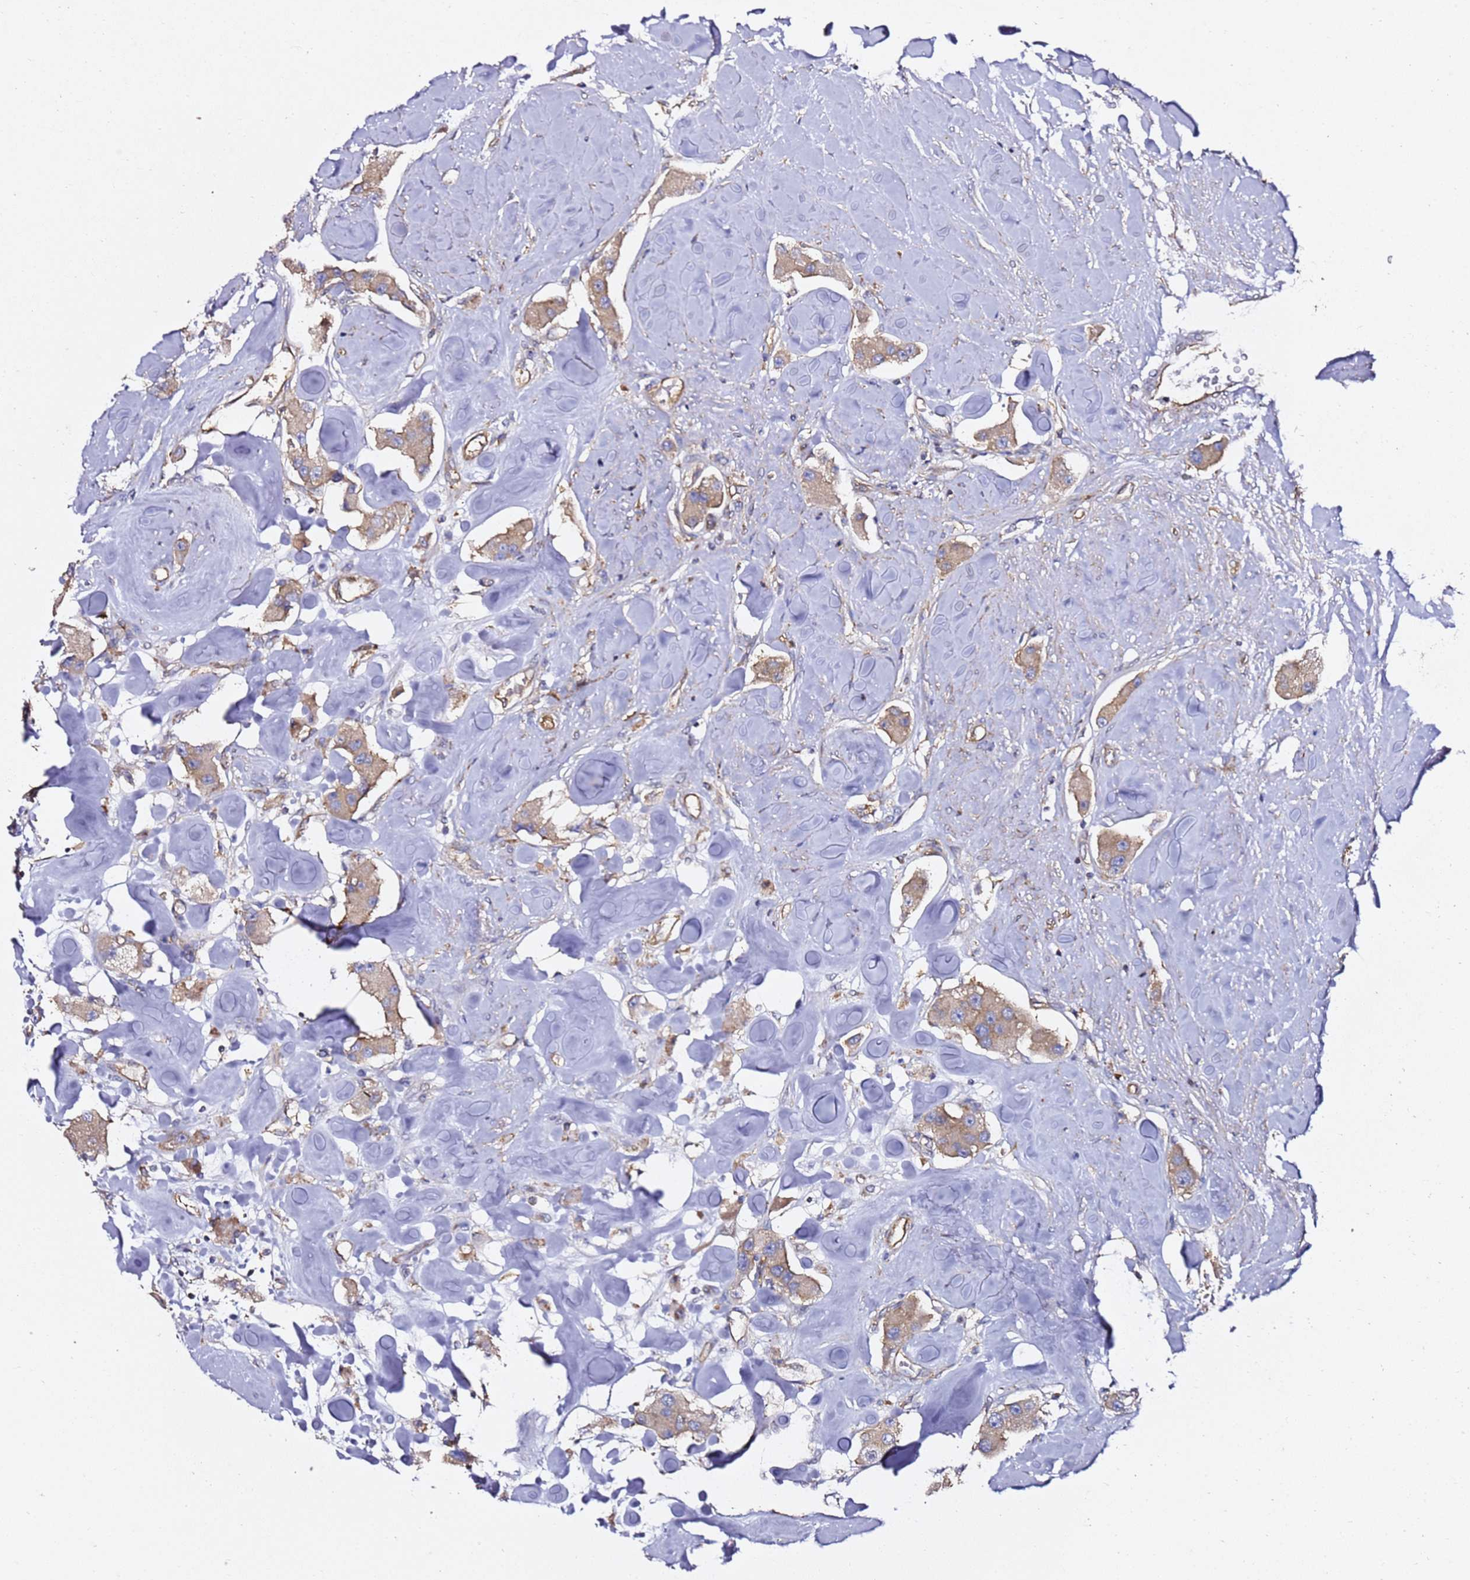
{"staining": {"intensity": "weak", "quantity": ">75%", "location": "cytoplasmic/membranous"}, "tissue": "carcinoid", "cell_type": "Tumor cells", "image_type": "cancer", "snomed": [{"axis": "morphology", "description": "Carcinoid, malignant, NOS"}, {"axis": "topography", "description": "Pancreas"}], "caption": "IHC staining of carcinoid (malignant), which demonstrates low levels of weak cytoplasmic/membranous staining in approximately >75% of tumor cells indicating weak cytoplasmic/membranous protein positivity. The staining was performed using DAB (3,3'-diaminobenzidine) (brown) for protein detection and nuclei were counterstained in hematoxylin (blue).", "gene": "TPST1", "patient": {"sex": "male", "age": 41}}